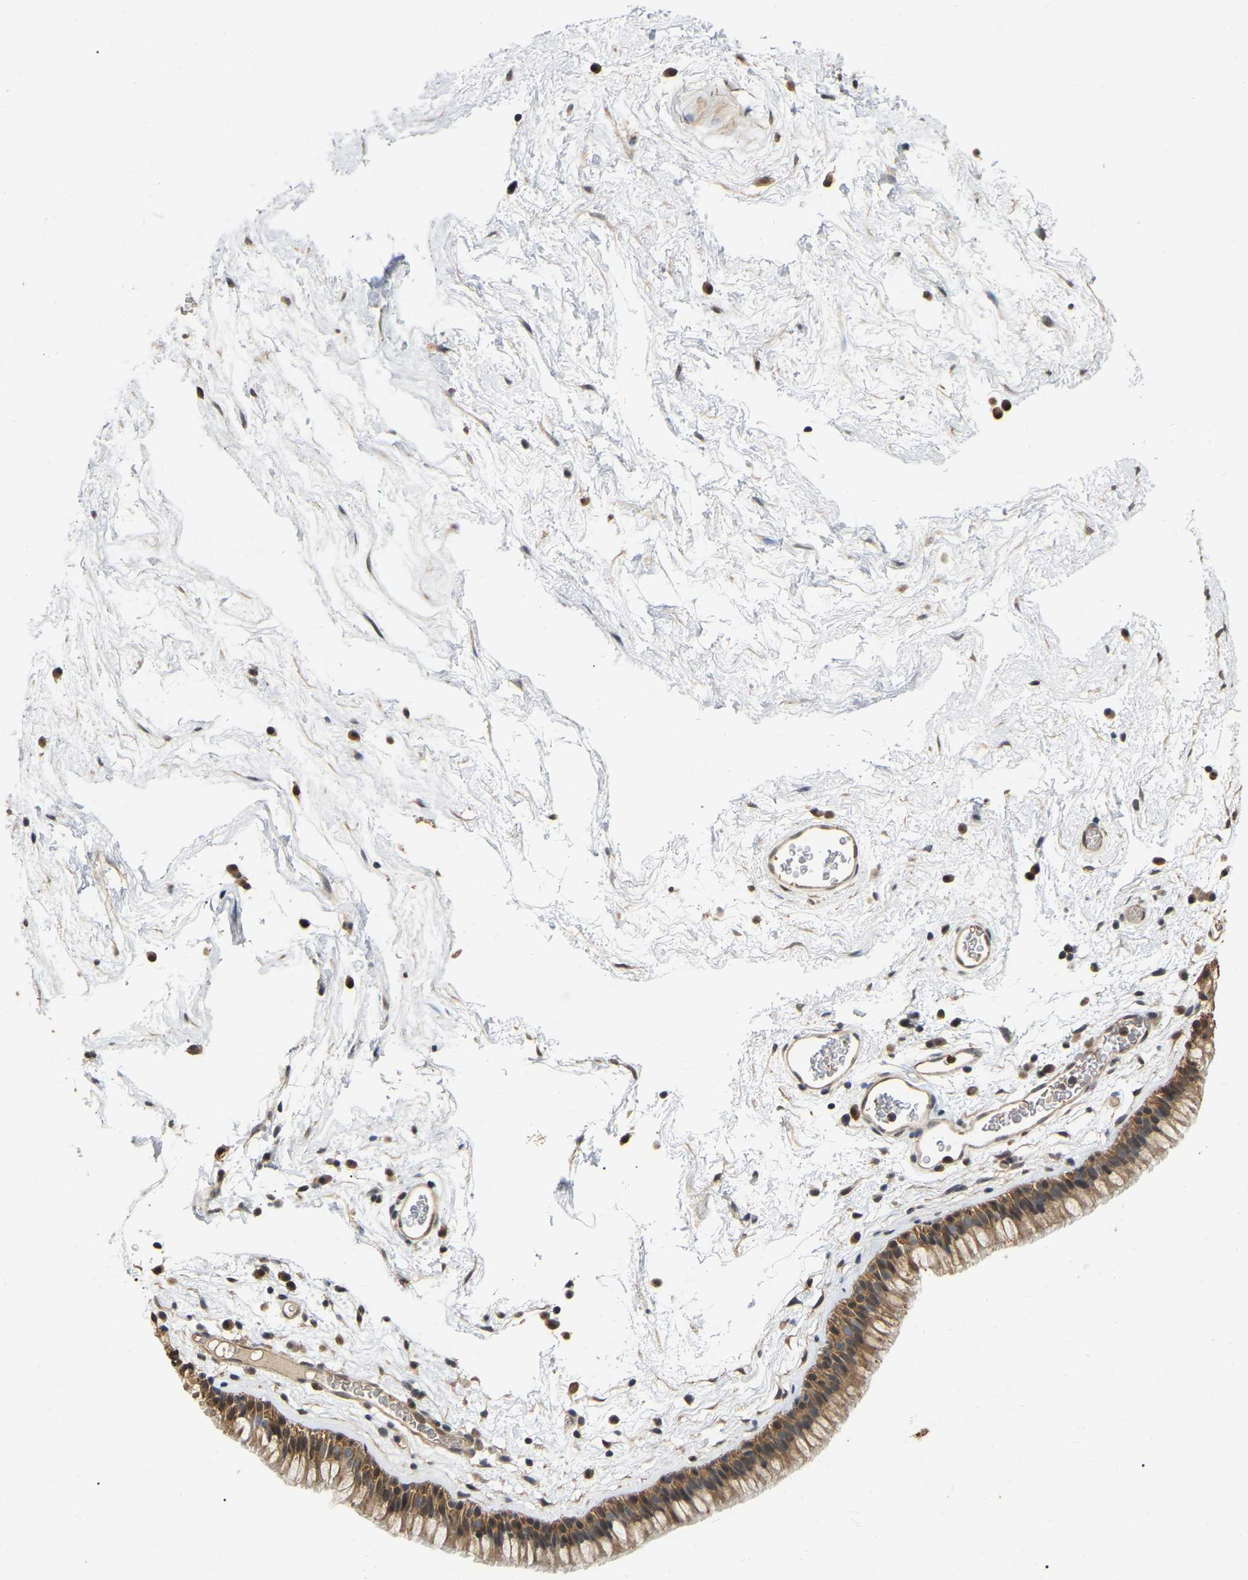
{"staining": {"intensity": "moderate", "quantity": ">75%", "location": "cytoplasmic/membranous"}, "tissue": "nasopharynx", "cell_type": "Respiratory epithelial cells", "image_type": "normal", "snomed": [{"axis": "morphology", "description": "Normal tissue, NOS"}, {"axis": "morphology", "description": "Inflammation, NOS"}, {"axis": "topography", "description": "Nasopharynx"}], "caption": "Immunohistochemical staining of unremarkable nasopharynx exhibits >75% levels of moderate cytoplasmic/membranous protein expression in about >75% of respiratory epithelial cells. The staining is performed using DAB (3,3'-diaminobenzidine) brown chromogen to label protein expression. The nuclei are counter-stained blue using hematoxylin.", "gene": "FAM219A", "patient": {"sex": "male", "age": 48}}